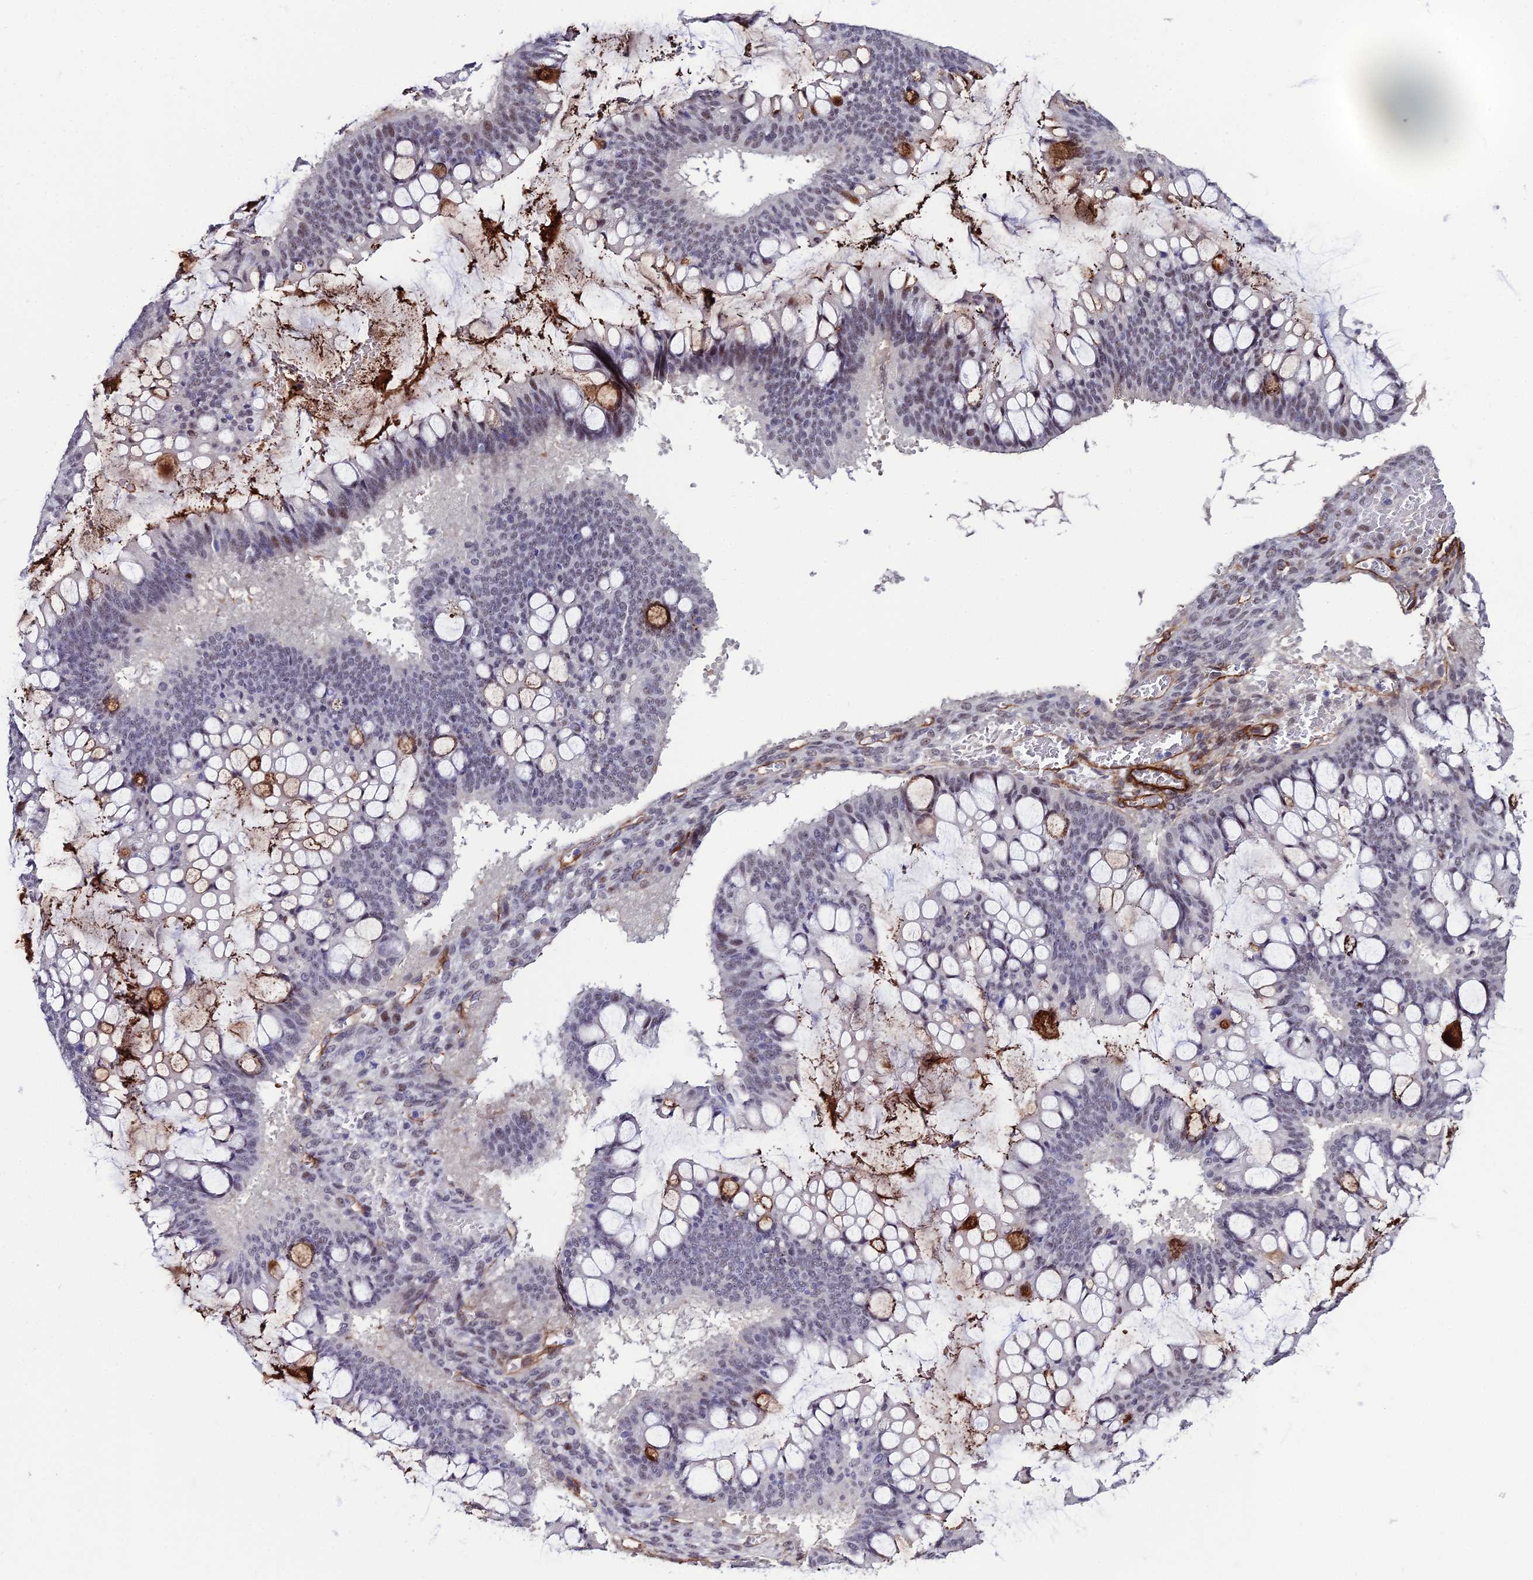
{"staining": {"intensity": "strong", "quantity": "<25%", "location": "cytoplasmic/membranous,nuclear"}, "tissue": "ovarian cancer", "cell_type": "Tumor cells", "image_type": "cancer", "snomed": [{"axis": "morphology", "description": "Cystadenocarcinoma, mucinous, NOS"}, {"axis": "topography", "description": "Ovary"}], "caption": "Ovarian mucinous cystadenocarcinoma stained with DAB IHC reveals medium levels of strong cytoplasmic/membranous and nuclear staining in approximately <25% of tumor cells.", "gene": "SYT15", "patient": {"sex": "female", "age": 73}}